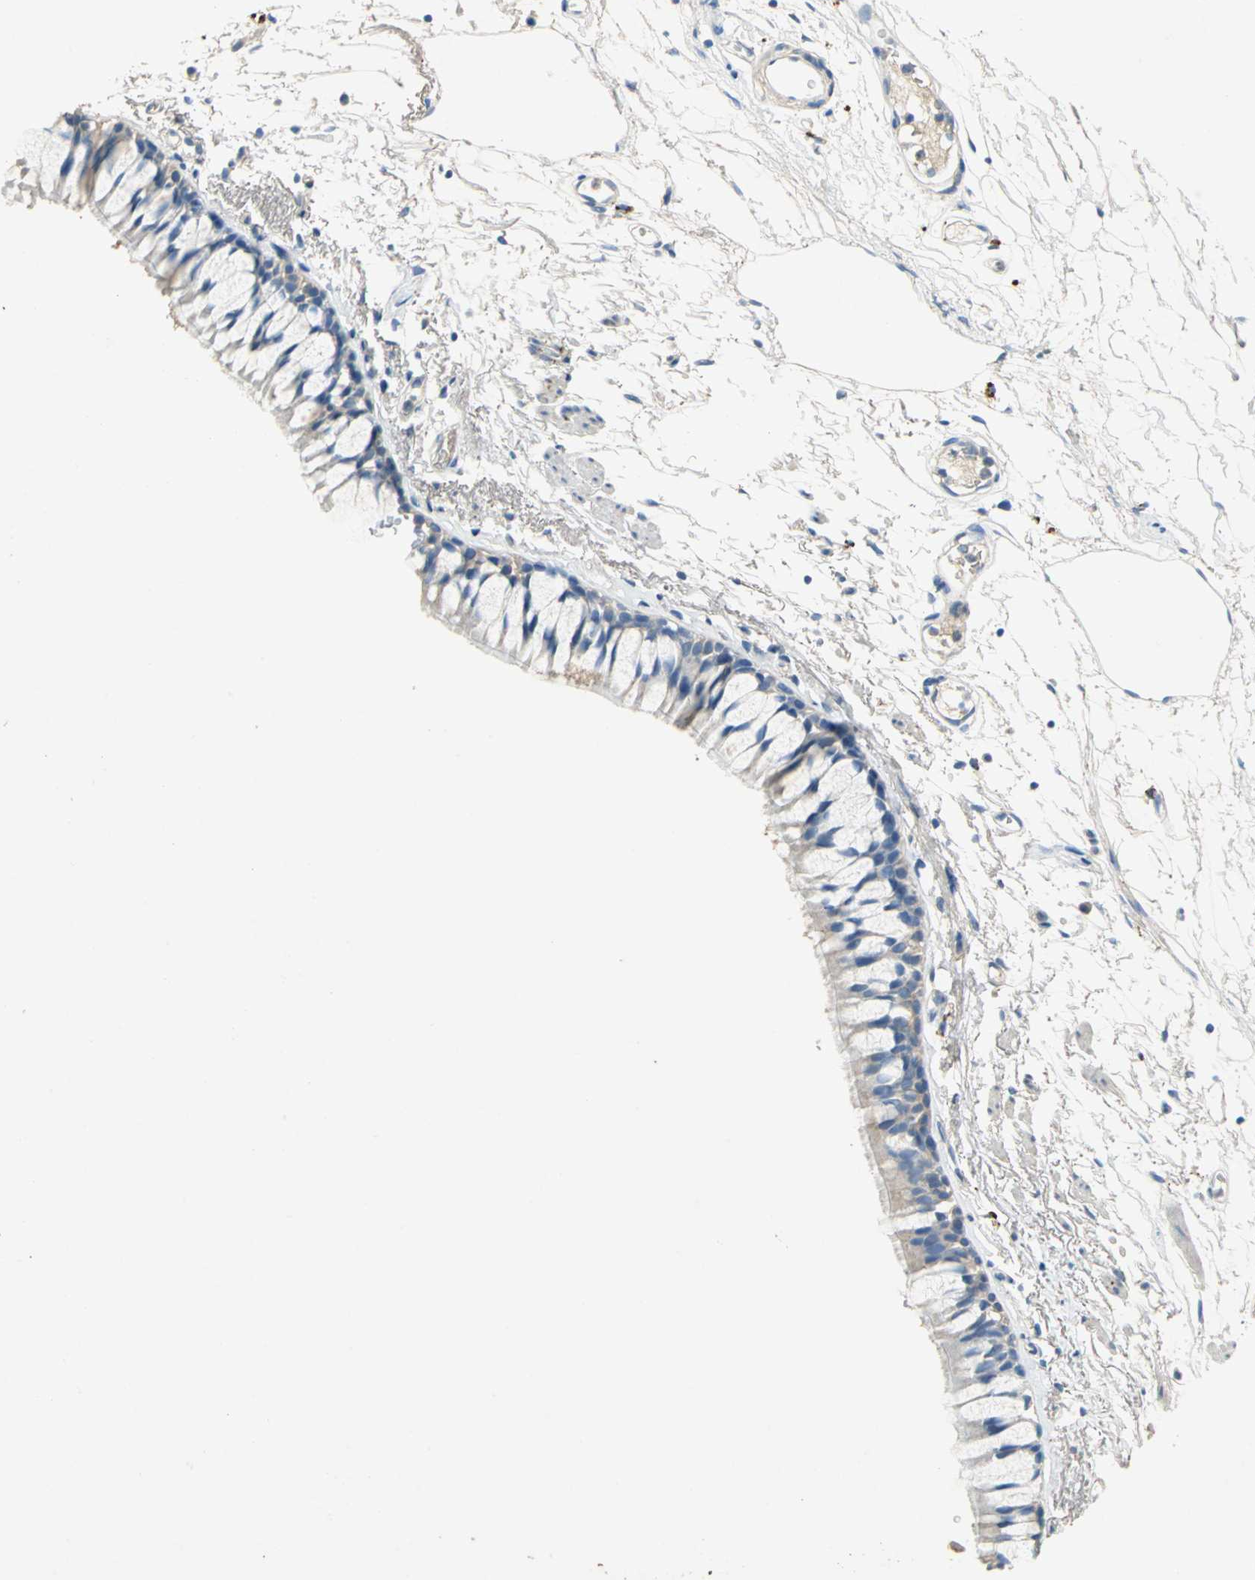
{"staining": {"intensity": "weak", "quantity": ">75%", "location": "cytoplasmic/membranous"}, "tissue": "bronchus", "cell_type": "Respiratory epithelial cells", "image_type": "normal", "snomed": [{"axis": "morphology", "description": "Normal tissue, NOS"}, {"axis": "topography", "description": "Bronchus"}], "caption": "Weak cytoplasmic/membranous staining is seen in about >75% of respiratory epithelial cells in unremarkable bronchus.", "gene": "ADAMTS5", "patient": {"sex": "female", "age": 73}}